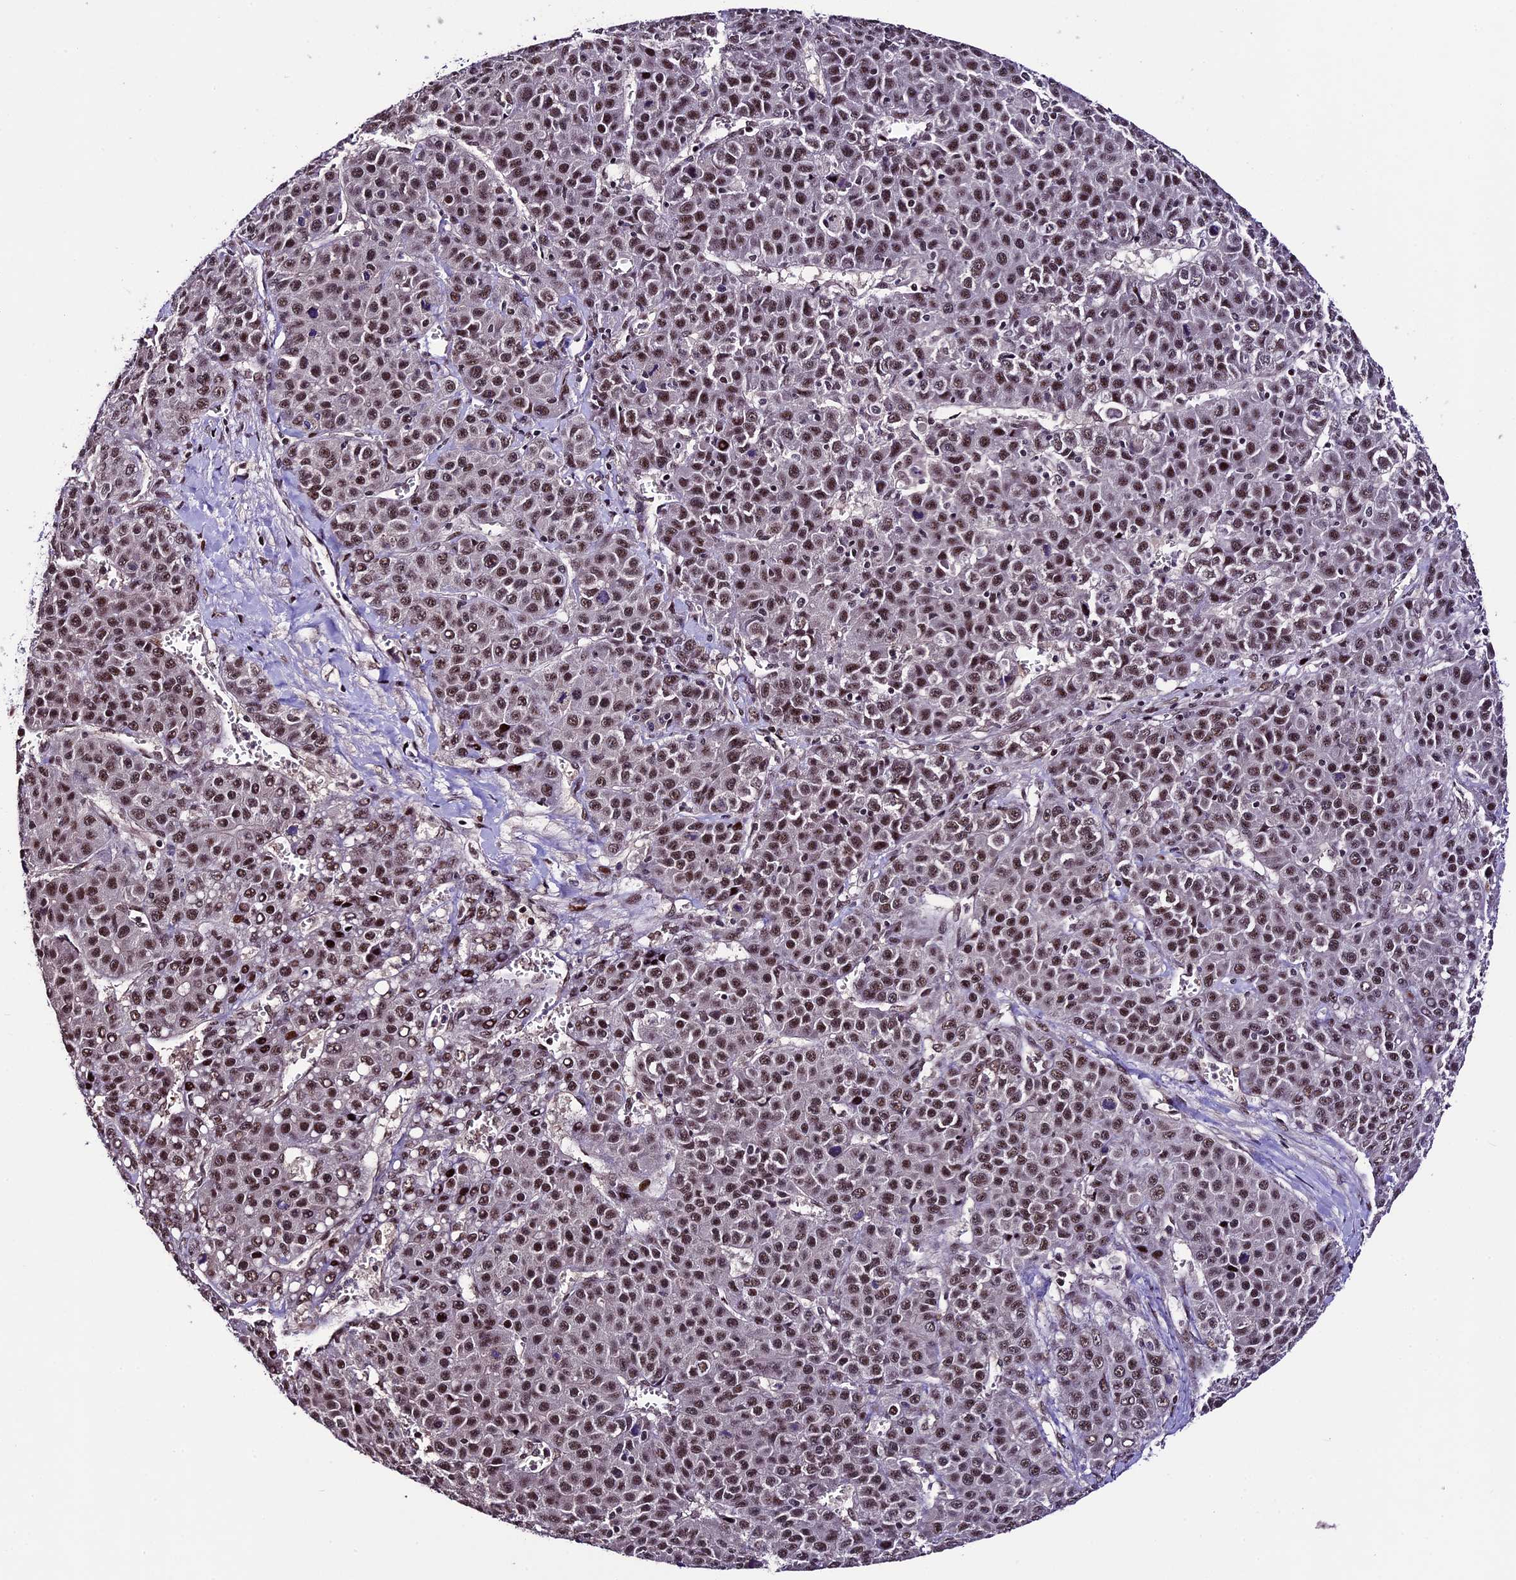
{"staining": {"intensity": "moderate", "quantity": ">75%", "location": "nuclear"}, "tissue": "liver cancer", "cell_type": "Tumor cells", "image_type": "cancer", "snomed": [{"axis": "morphology", "description": "Carcinoma, Hepatocellular, NOS"}, {"axis": "topography", "description": "Liver"}], "caption": "Immunohistochemical staining of human liver hepatocellular carcinoma reveals moderate nuclear protein staining in approximately >75% of tumor cells.", "gene": "TCP11L2", "patient": {"sex": "female", "age": 53}}